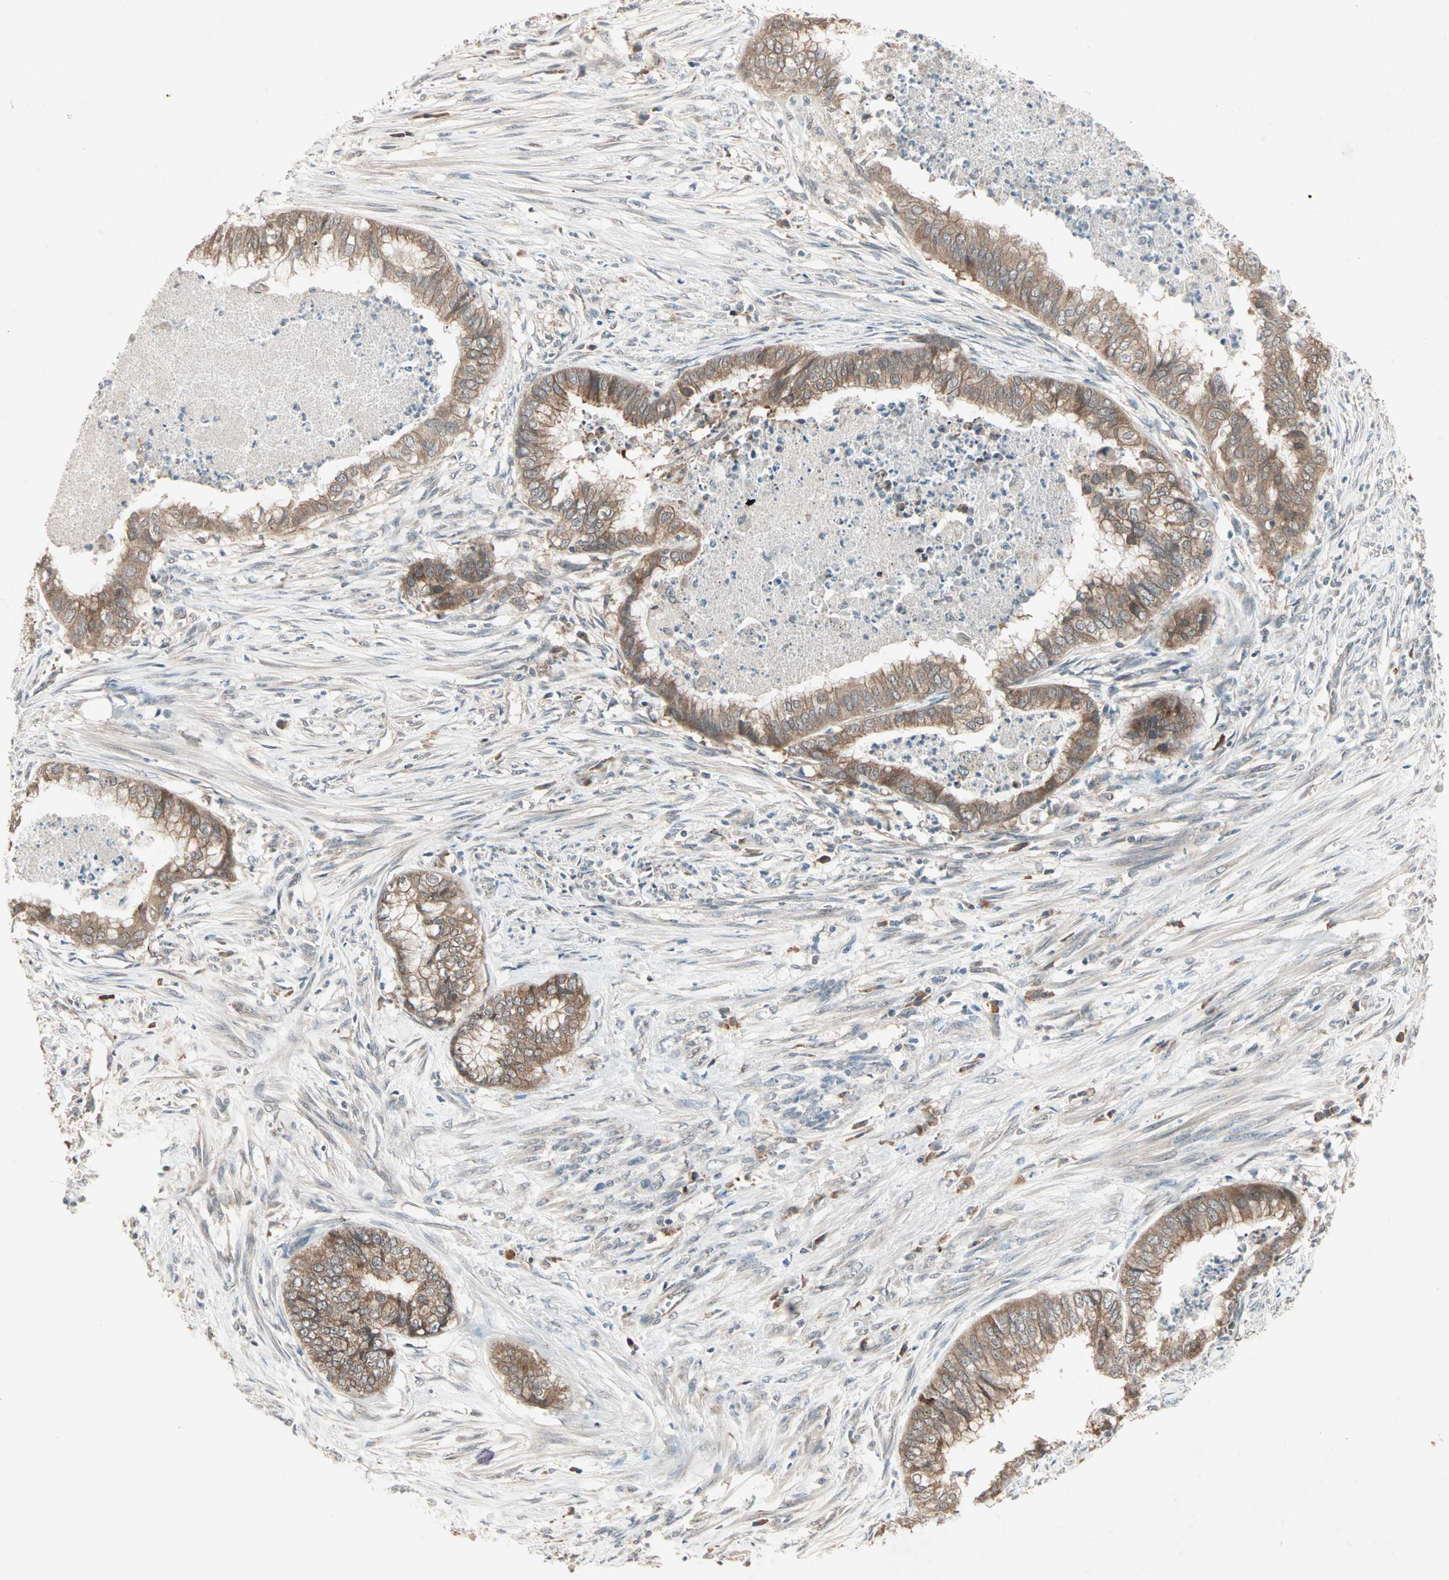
{"staining": {"intensity": "moderate", "quantity": ">75%", "location": "cytoplasmic/membranous"}, "tissue": "endometrial cancer", "cell_type": "Tumor cells", "image_type": "cancer", "snomed": [{"axis": "morphology", "description": "Necrosis, NOS"}, {"axis": "morphology", "description": "Adenocarcinoma, NOS"}, {"axis": "topography", "description": "Endometrium"}], "caption": "Immunohistochemical staining of endometrial adenocarcinoma reveals medium levels of moderate cytoplasmic/membranous protein expression in approximately >75% of tumor cells.", "gene": "TTF2", "patient": {"sex": "female", "age": 79}}